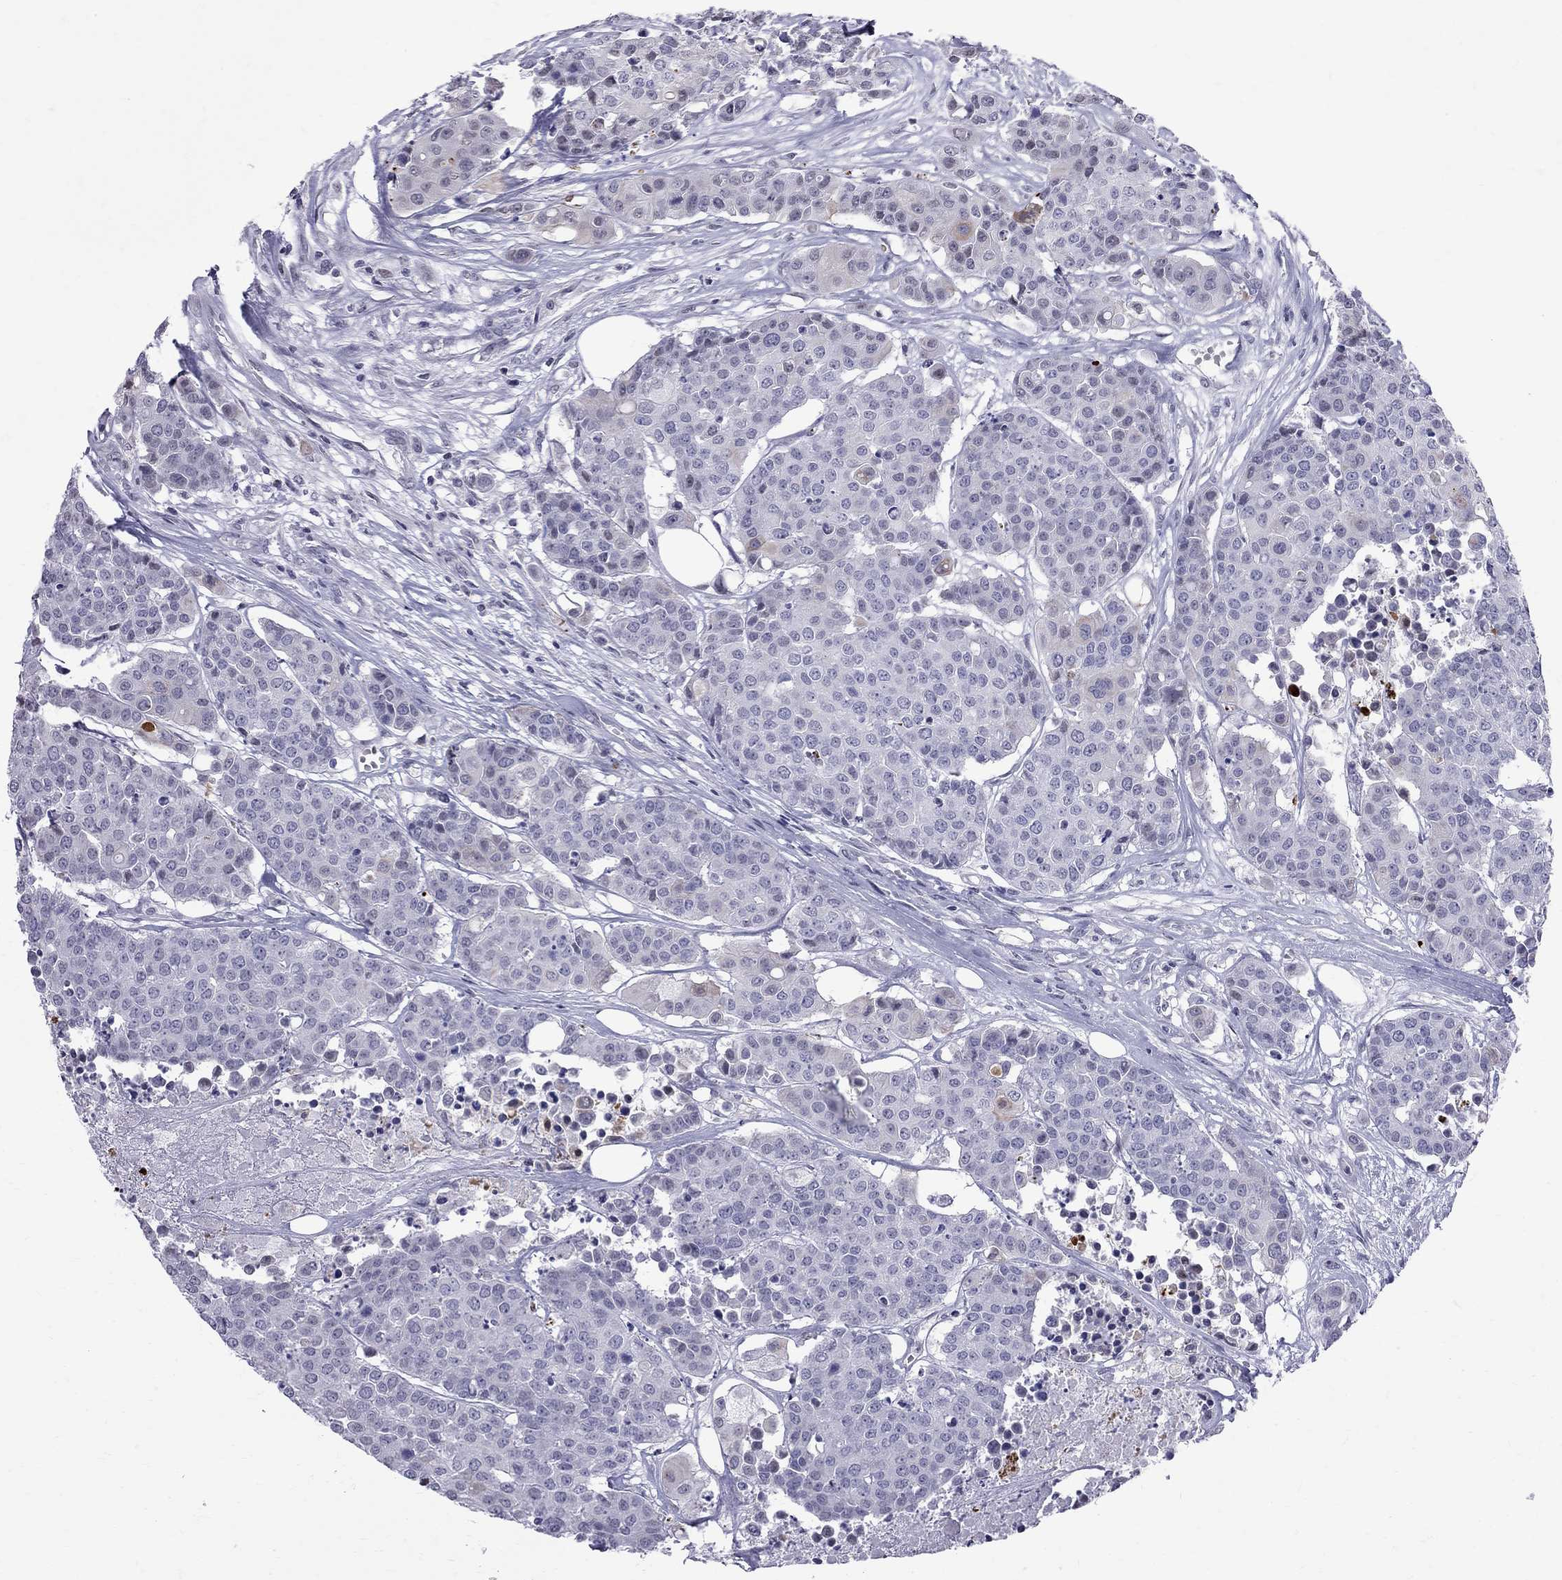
{"staining": {"intensity": "weak", "quantity": "<25%", "location": "cytoplasmic/membranous"}, "tissue": "carcinoid", "cell_type": "Tumor cells", "image_type": "cancer", "snomed": [{"axis": "morphology", "description": "Carcinoid, malignant, NOS"}, {"axis": "topography", "description": "Colon"}], "caption": "An IHC image of carcinoid (malignant) is shown. There is no staining in tumor cells of carcinoid (malignant).", "gene": "MUC15", "patient": {"sex": "male", "age": 81}}